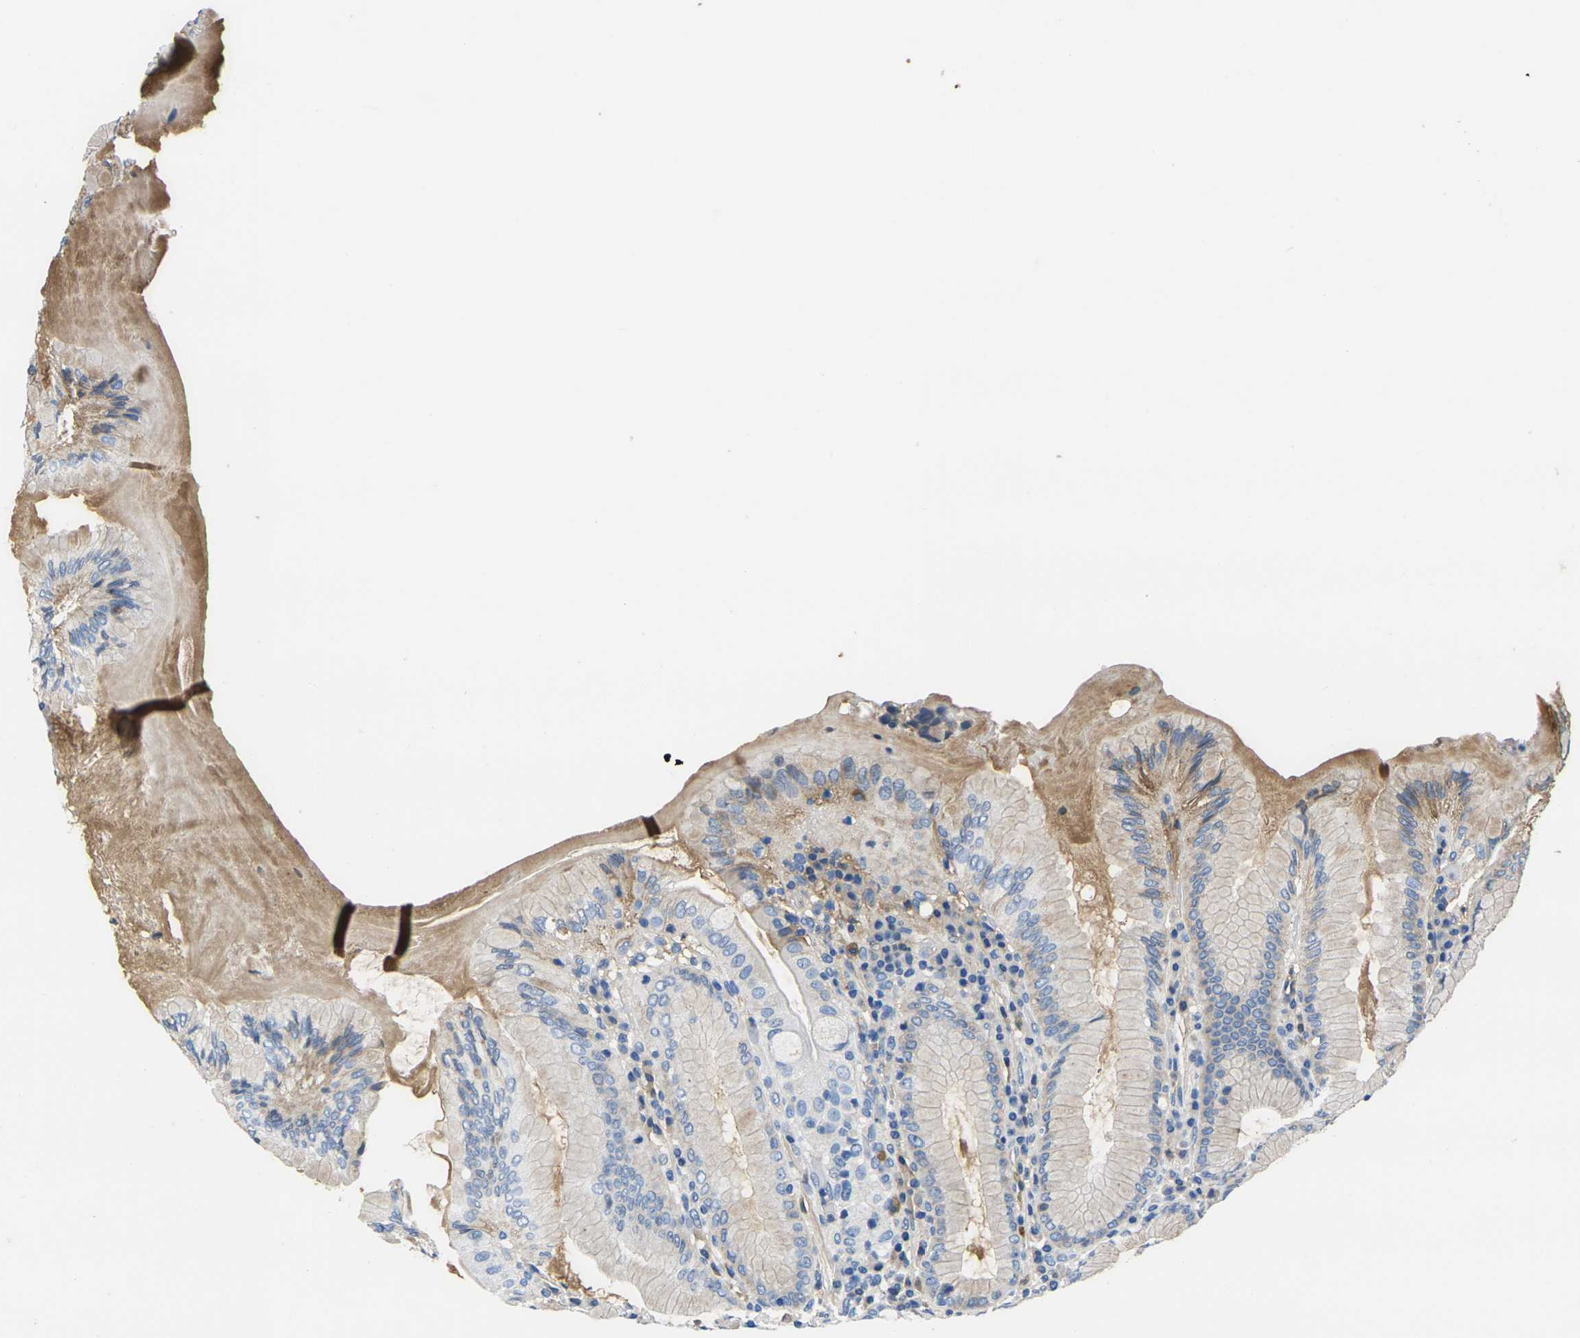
{"staining": {"intensity": "weak", "quantity": "<25%", "location": "cytoplasmic/membranous"}, "tissue": "stomach", "cell_type": "Glandular cells", "image_type": "normal", "snomed": [{"axis": "morphology", "description": "Normal tissue, NOS"}, {"axis": "topography", "description": "Stomach, lower"}], "caption": "A high-resolution photomicrograph shows immunohistochemistry staining of unremarkable stomach, which reveals no significant positivity in glandular cells.", "gene": "GREM2", "patient": {"sex": "female", "age": 76}}